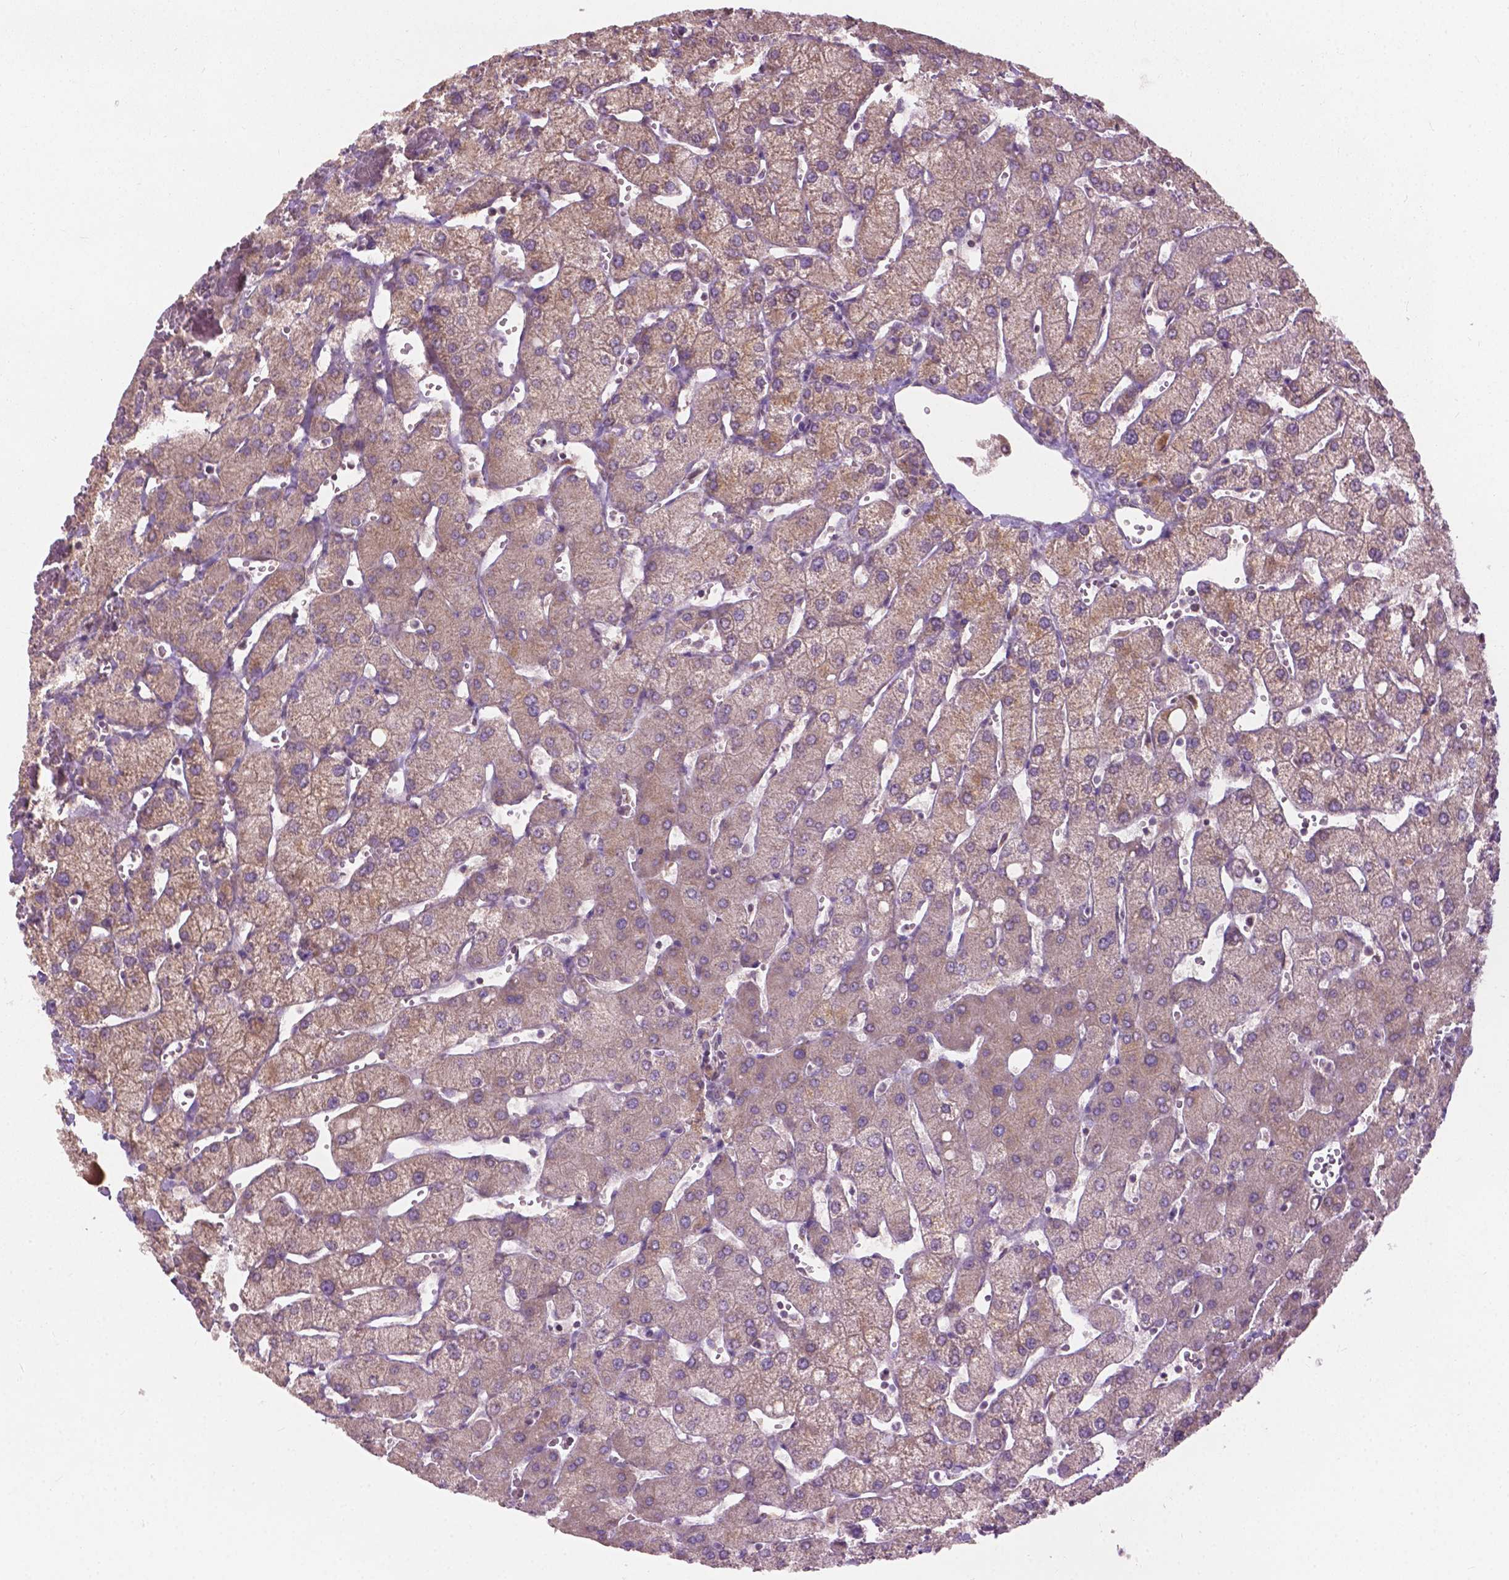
{"staining": {"intensity": "weak", "quantity": "25%-75%", "location": "cytoplasmic/membranous"}, "tissue": "liver", "cell_type": "Cholangiocytes", "image_type": "normal", "snomed": [{"axis": "morphology", "description": "Normal tissue, NOS"}, {"axis": "topography", "description": "Liver"}], "caption": "Liver stained with a protein marker exhibits weak staining in cholangiocytes.", "gene": "NDUFA10", "patient": {"sex": "female", "age": 54}}